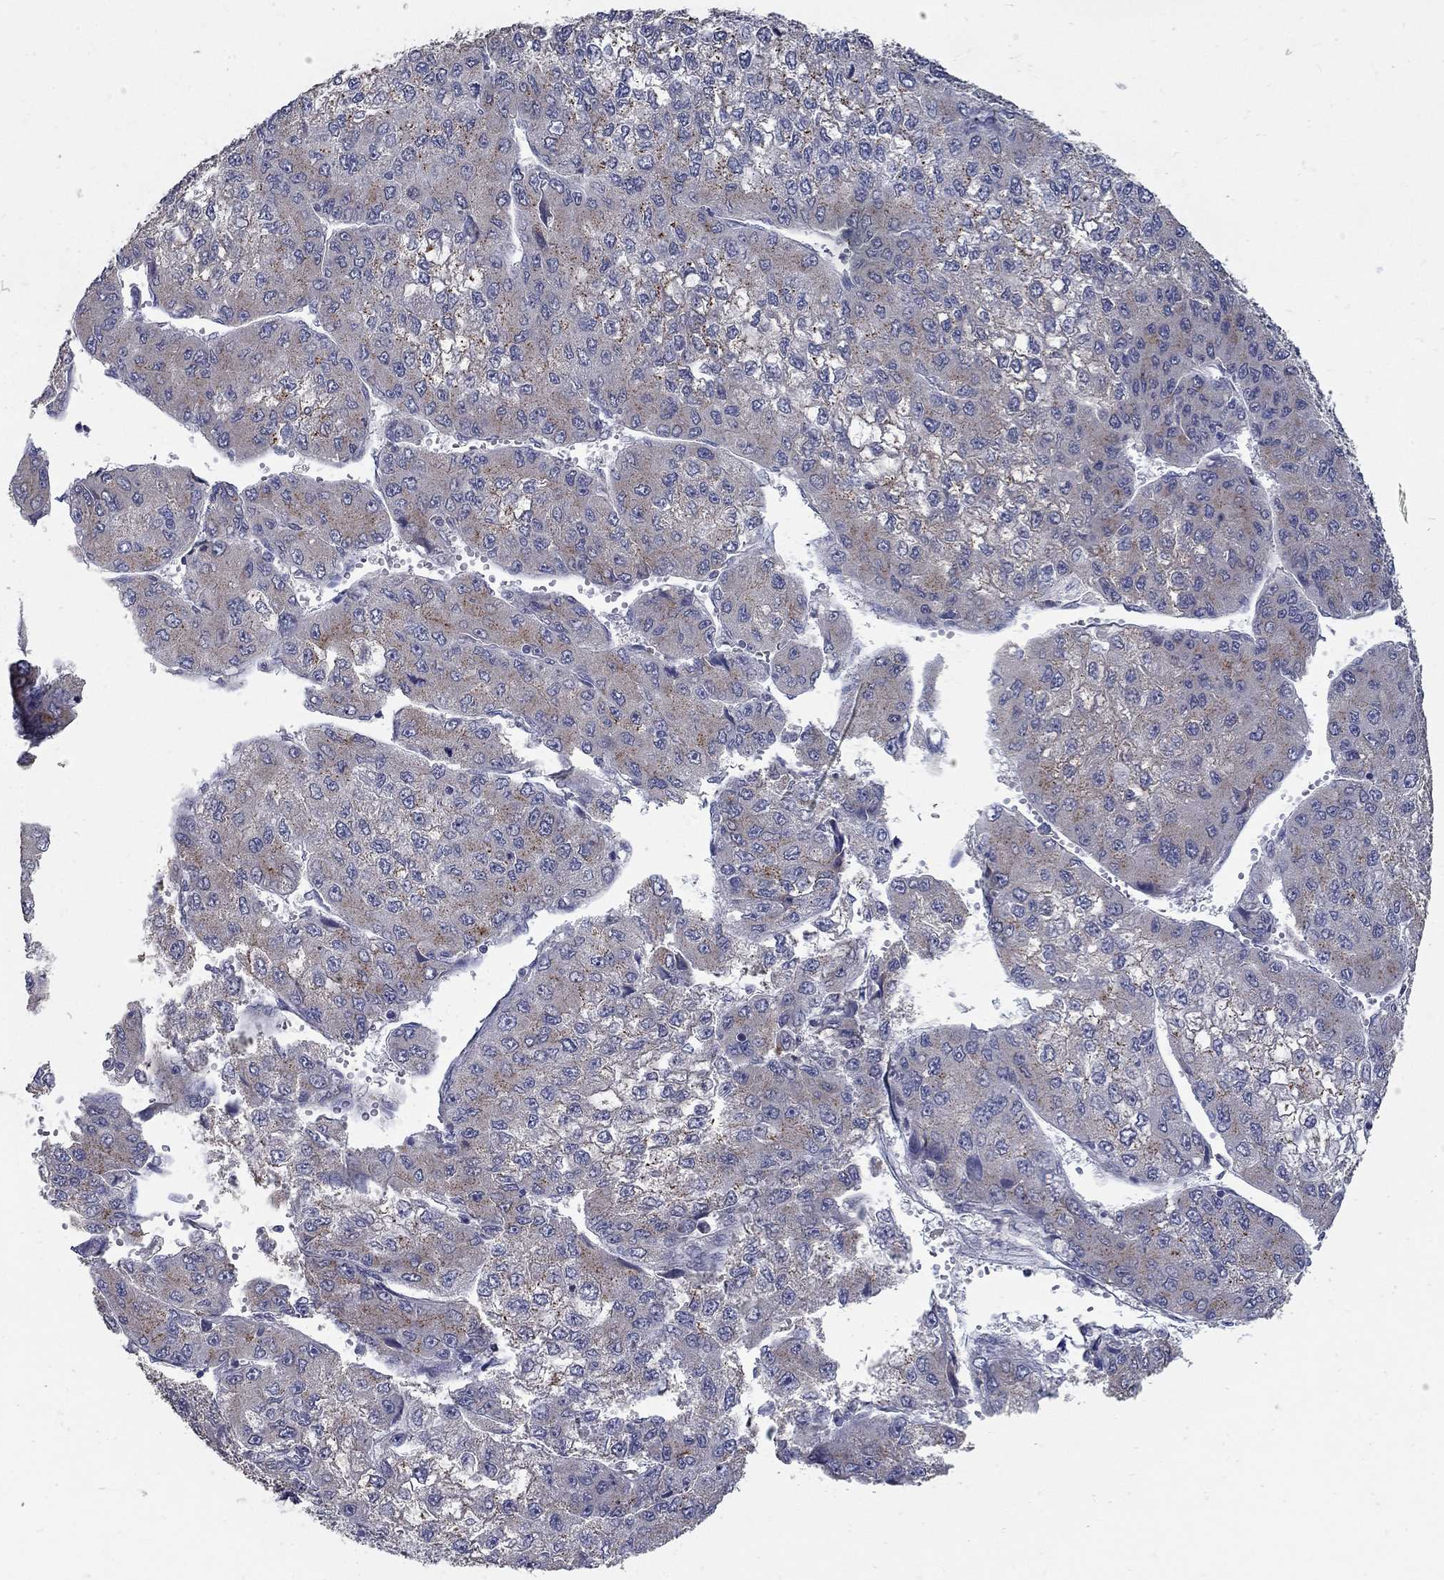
{"staining": {"intensity": "moderate", "quantity": "25%-75%", "location": "cytoplasmic/membranous"}, "tissue": "liver cancer", "cell_type": "Tumor cells", "image_type": "cancer", "snomed": [{"axis": "morphology", "description": "Carcinoma, Hepatocellular, NOS"}, {"axis": "topography", "description": "Liver"}], "caption": "Liver cancer stained for a protein exhibits moderate cytoplasmic/membranous positivity in tumor cells.", "gene": "KIAA0319L", "patient": {"sex": "female", "age": 66}}